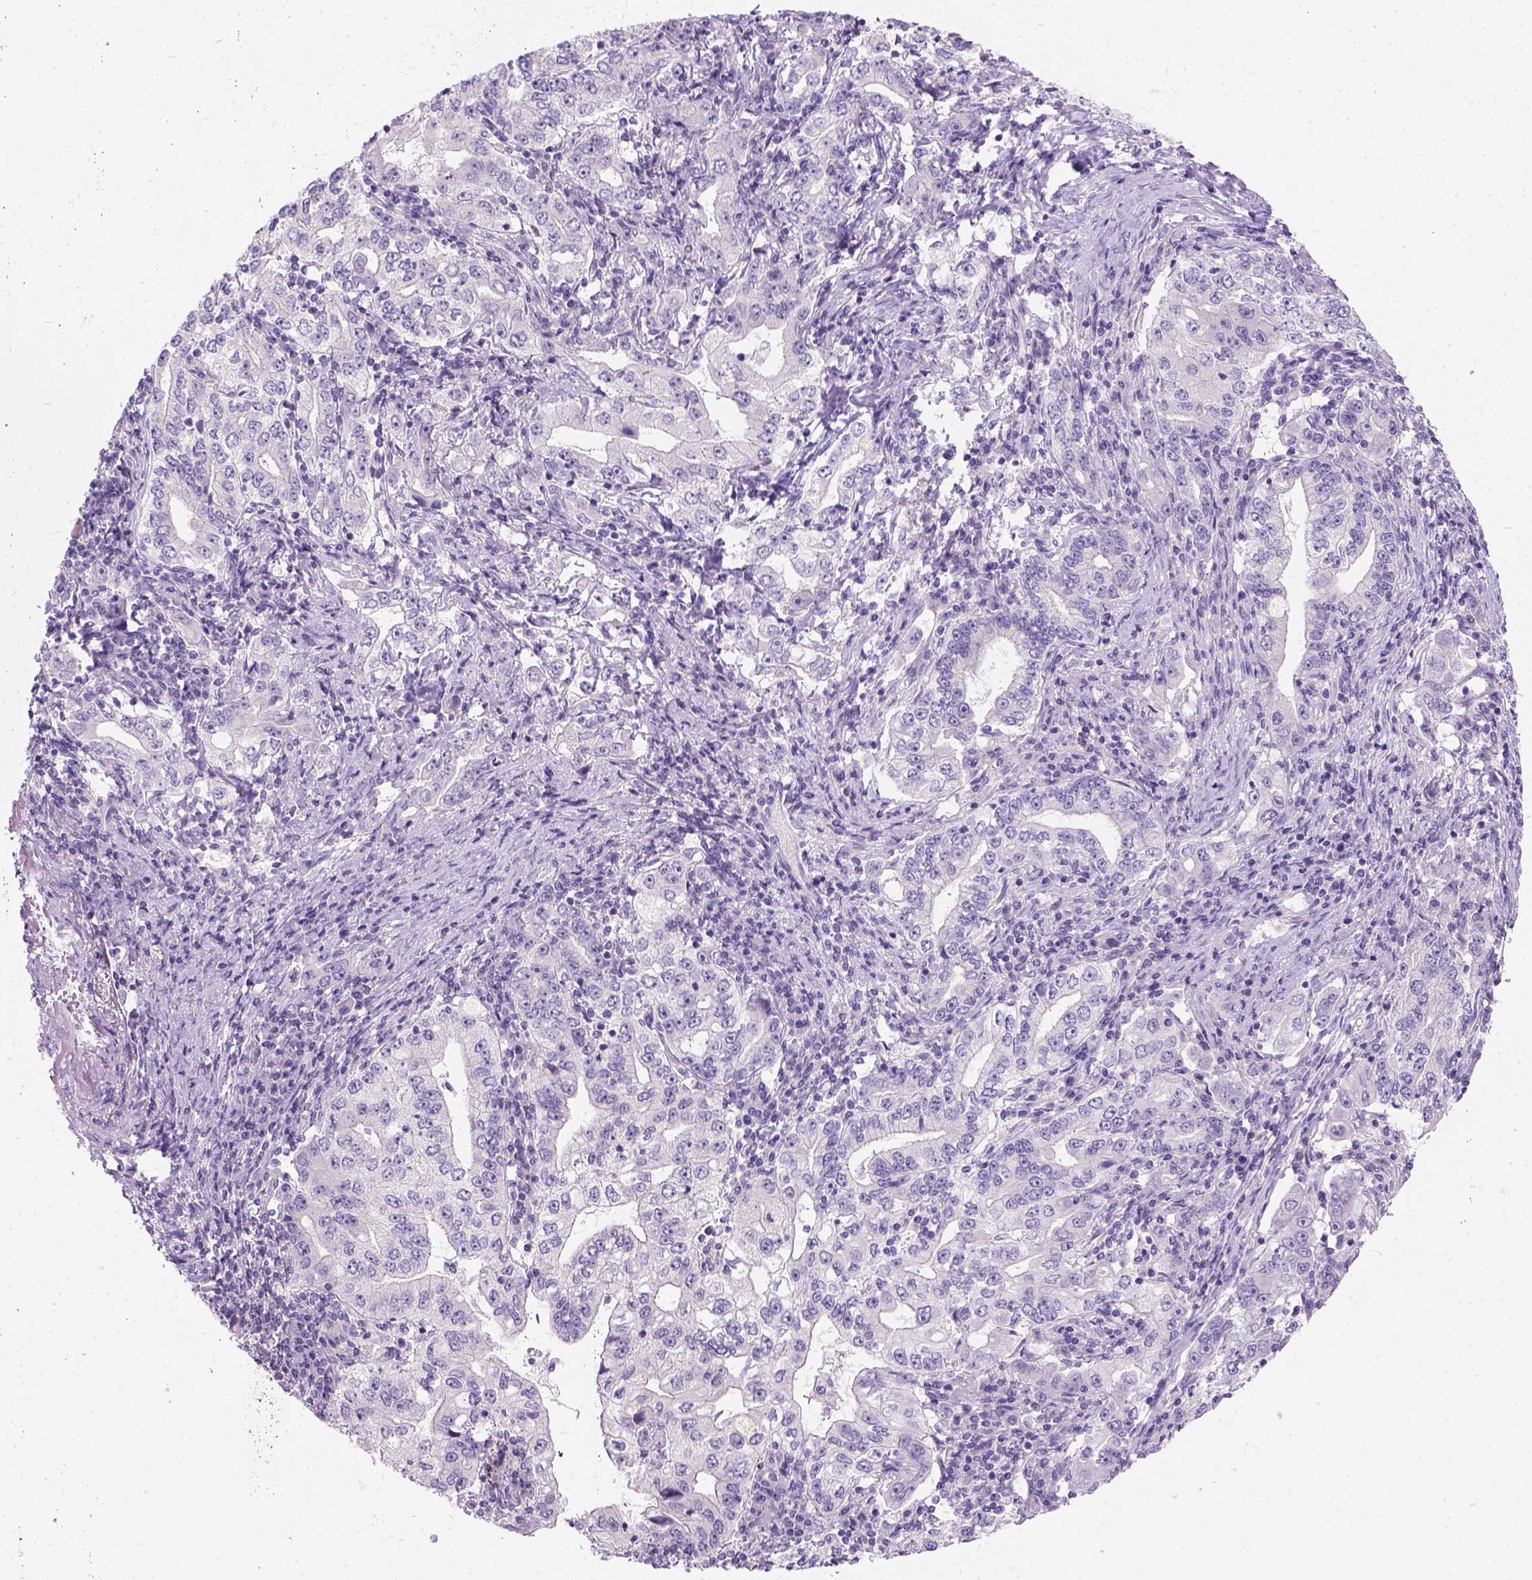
{"staining": {"intensity": "negative", "quantity": "none", "location": "none"}, "tissue": "stomach cancer", "cell_type": "Tumor cells", "image_type": "cancer", "snomed": [{"axis": "morphology", "description": "Adenocarcinoma, NOS"}, {"axis": "topography", "description": "Stomach, lower"}], "caption": "A high-resolution image shows immunohistochemistry (IHC) staining of adenocarcinoma (stomach), which demonstrates no significant positivity in tumor cells. (Immunohistochemistry, brightfield microscopy, high magnification).", "gene": "C20orf144", "patient": {"sex": "female", "age": 72}}